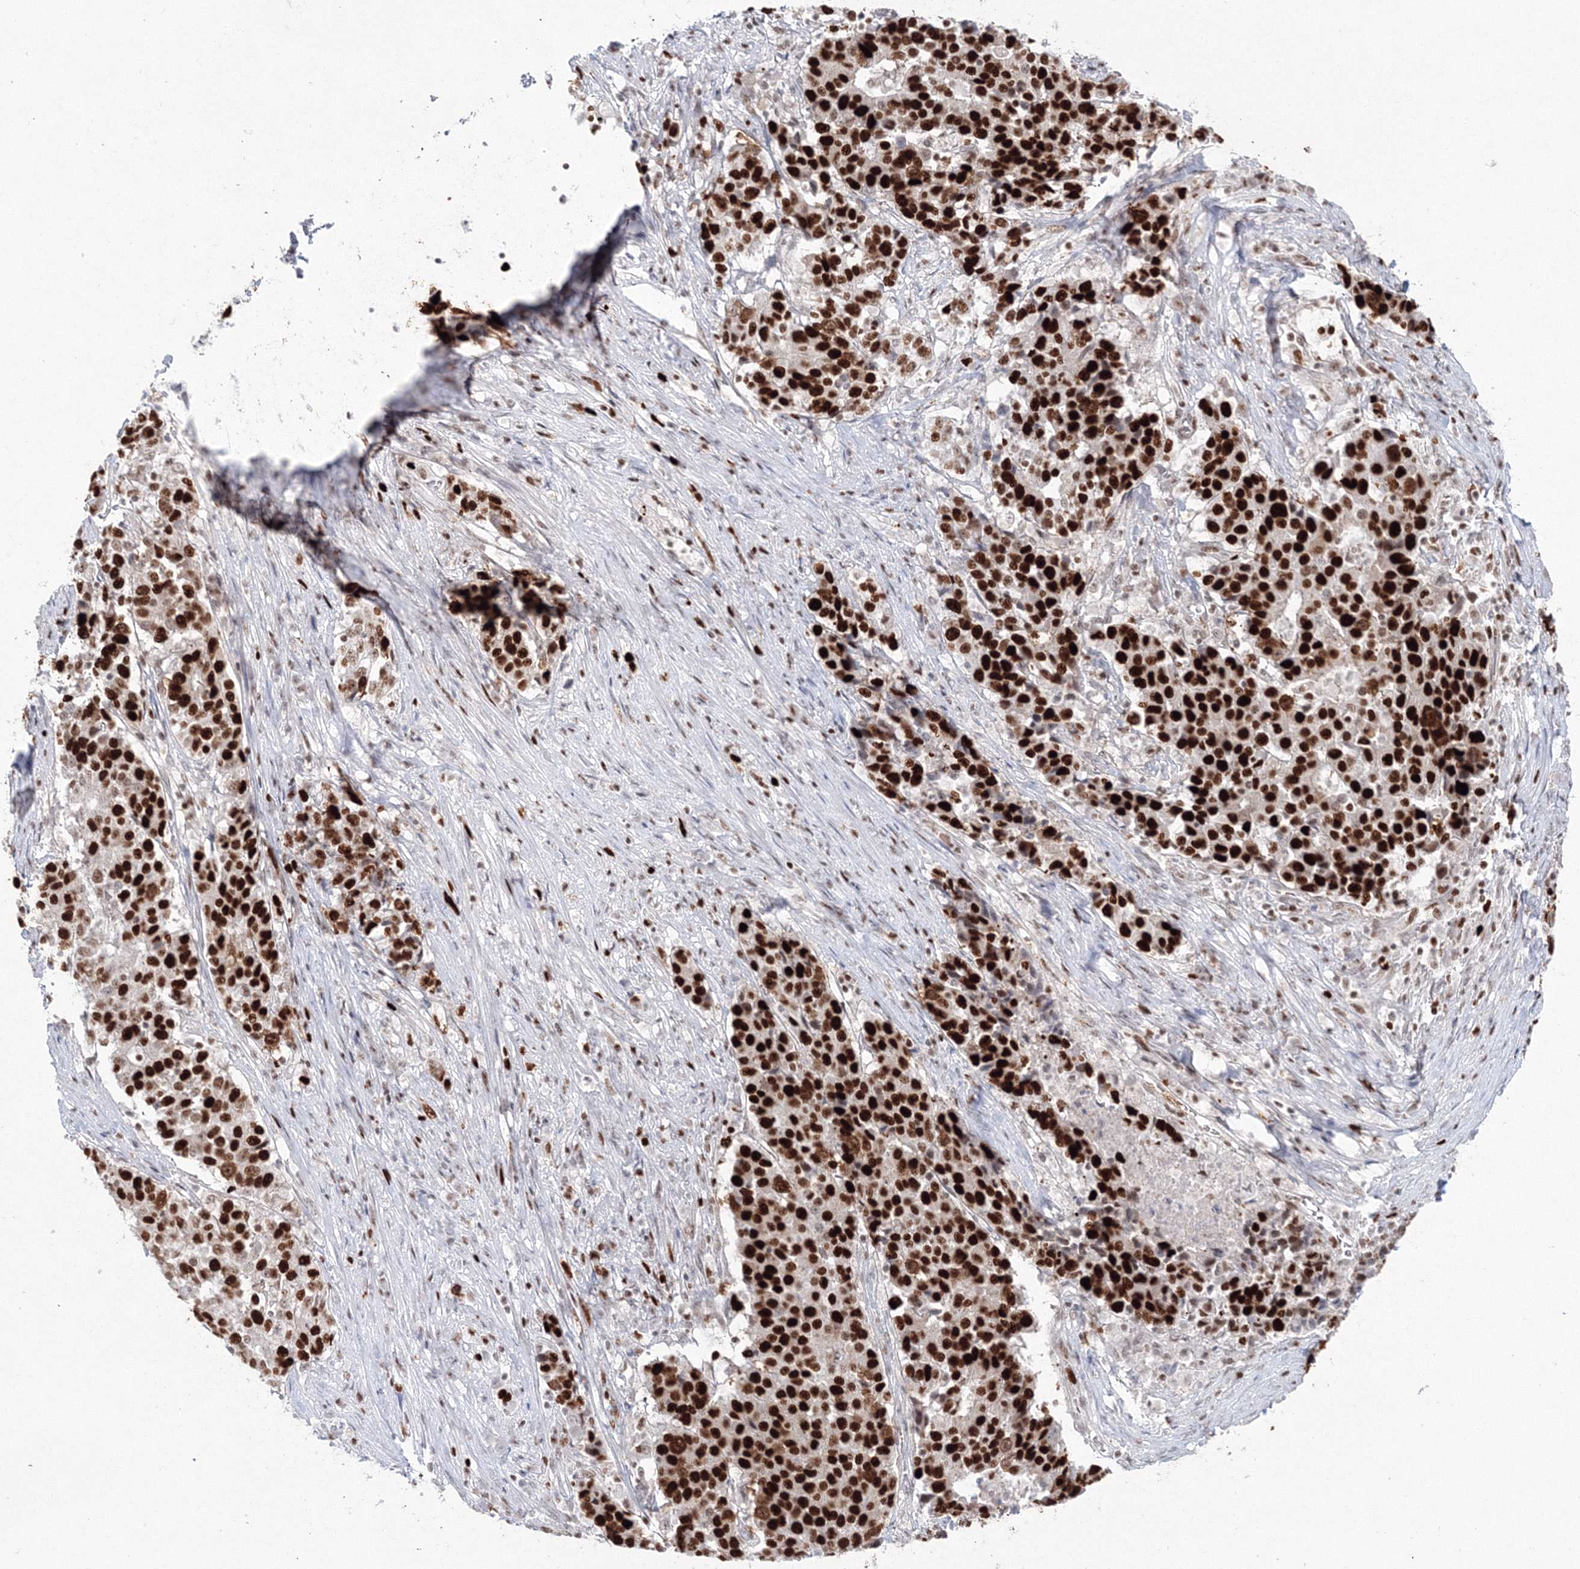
{"staining": {"intensity": "strong", "quantity": ">75%", "location": "nuclear"}, "tissue": "stomach cancer", "cell_type": "Tumor cells", "image_type": "cancer", "snomed": [{"axis": "morphology", "description": "Adenocarcinoma, NOS"}, {"axis": "topography", "description": "Stomach"}], "caption": "Immunohistochemistry (IHC) (DAB) staining of stomach cancer (adenocarcinoma) reveals strong nuclear protein staining in about >75% of tumor cells.", "gene": "LIG1", "patient": {"sex": "male", "age": 59}}